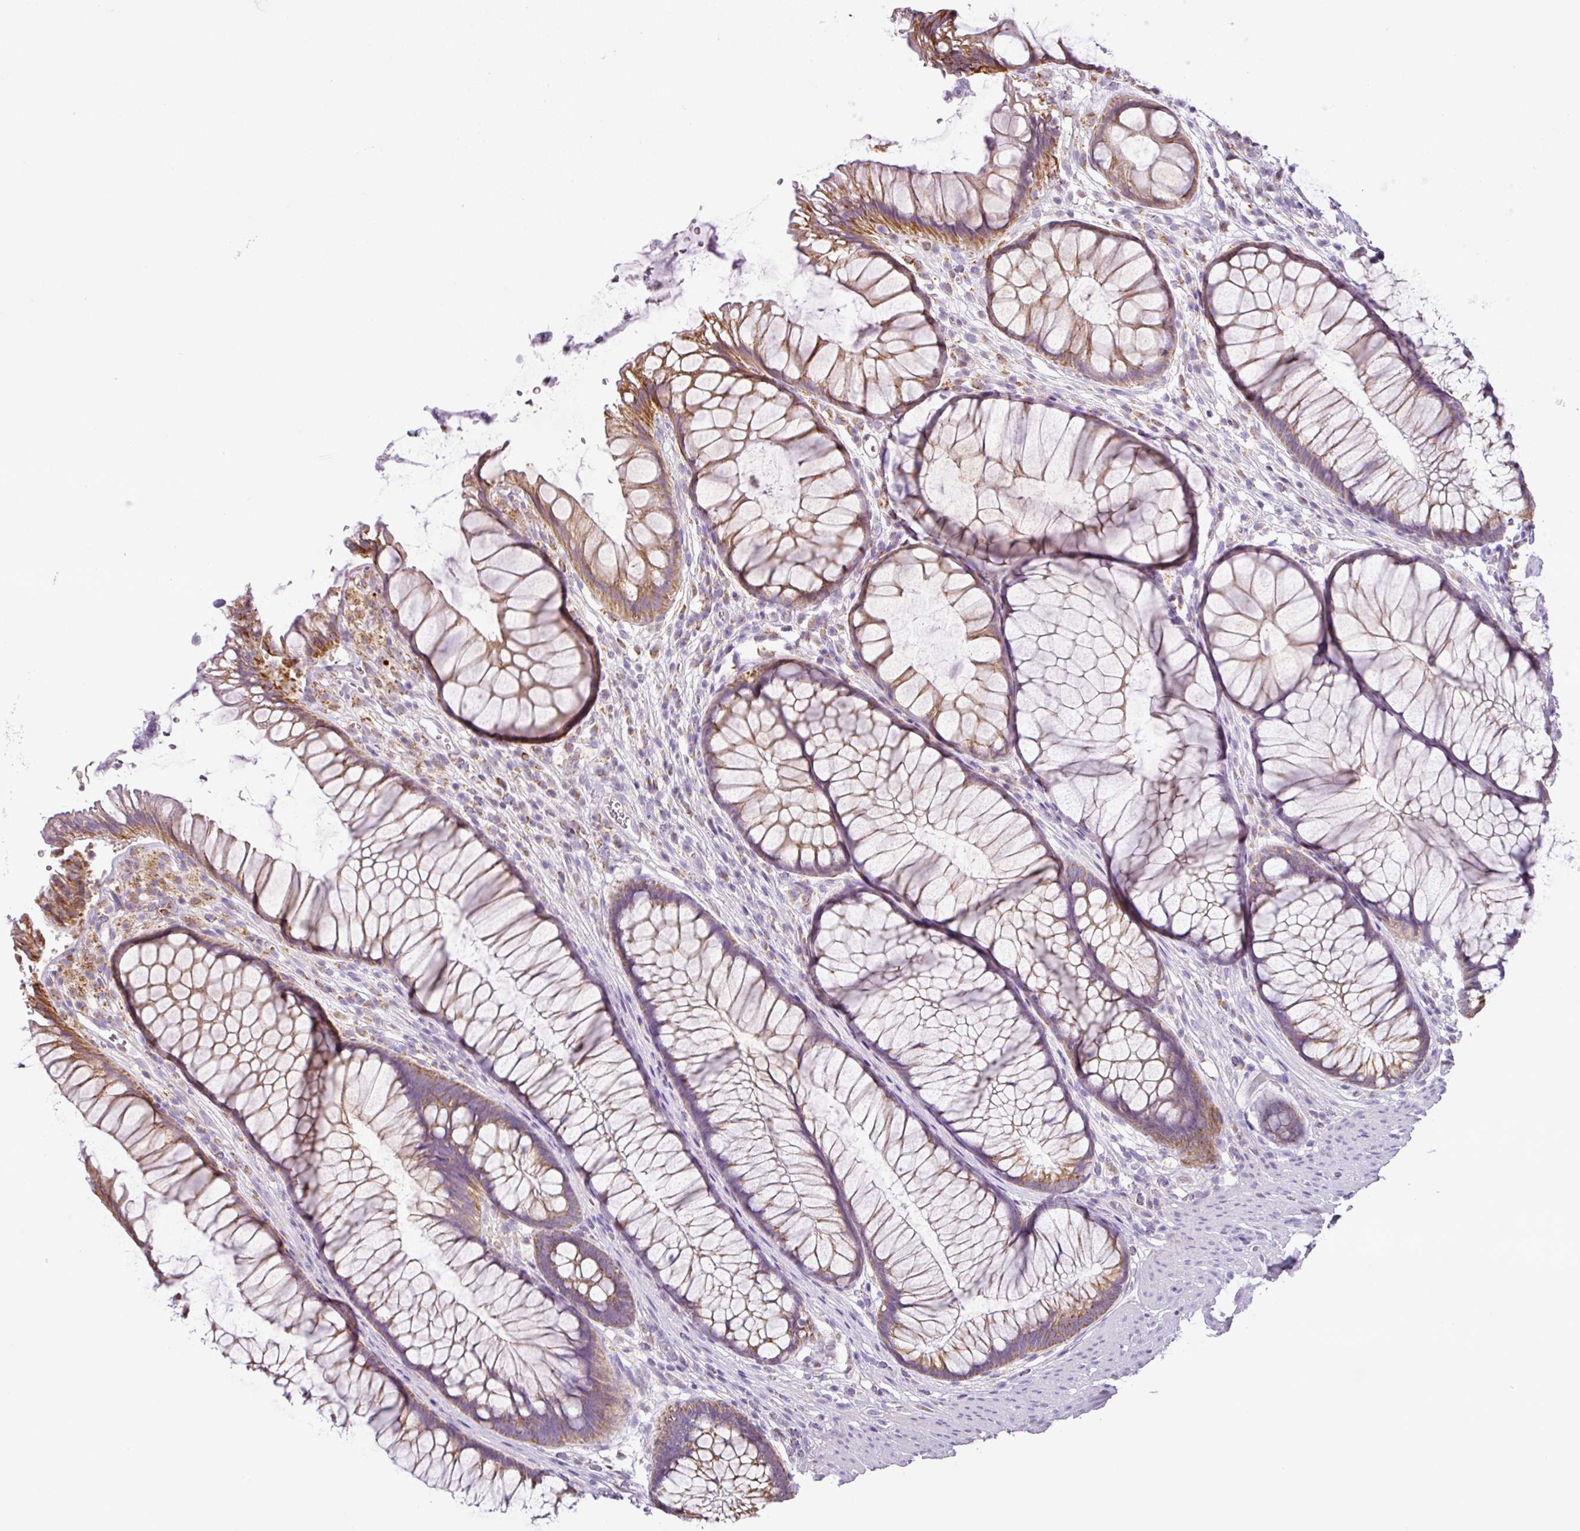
{"staining": {"intensity": "strong", "quantity": ">75%", "location": "cytoplasmic/membranous"}, "tissue": "rectum", "cell_type": "Glandular cells", "image_type": "normal", "snomed": [{"axis": "morphology", "description": "Normal tissue, NOS"}, {"axis": "topography", "description": "Smooth muscle"}, {"axis": "topography", "description": "Rectum"}], "caption": "Protein staining of unremarkable rectum demonstrates strong cytoplasmic/membranous positivity in about >75% of glandular cells.", "gene": "HMCN2", "patient": {"sex": "male", "age": 53}}